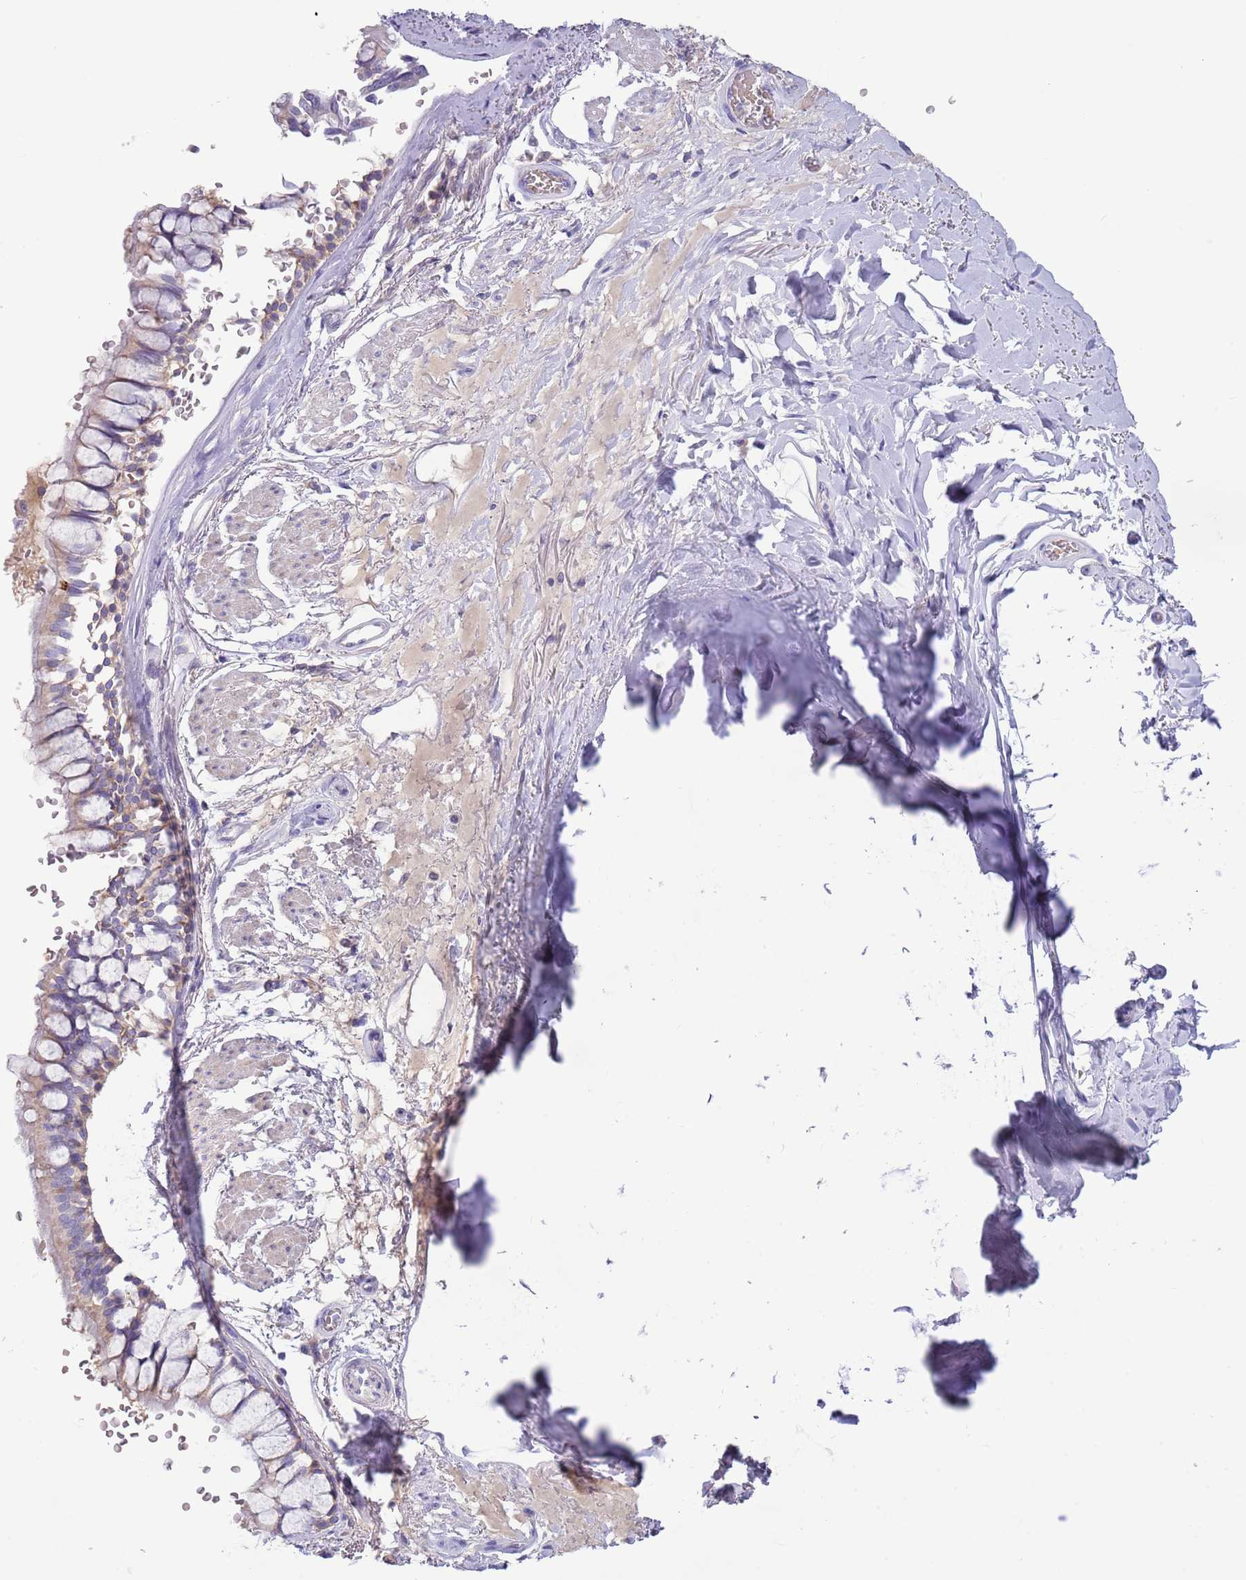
{"staining": {"intensity": "weak", "quantity": ">75%", "location": "cytoplasmic/membranous"}, "tissue": "bronchus", "cell_type": "Respiratory epithelial cells", "image_type": "normal", "snomed": [{"axis": "morphology", "description": "Normal tissue, NOS"}, {"axis": "topography", "description": "Bronchus"}], "caption": "Immunohistochemistry (IHC) histopathology image of normal bronchus: bronchus stained using immunohistochemistry (IHC) exhibits low levels of weak protein expression localized specifically in the cytoplasmic/membranous of respiratory epithelial cells, appearing as a cytoplasmic/membranous brown color.", "gene": "DDHD1", "patient": {"sex": "male", "age": 70}}